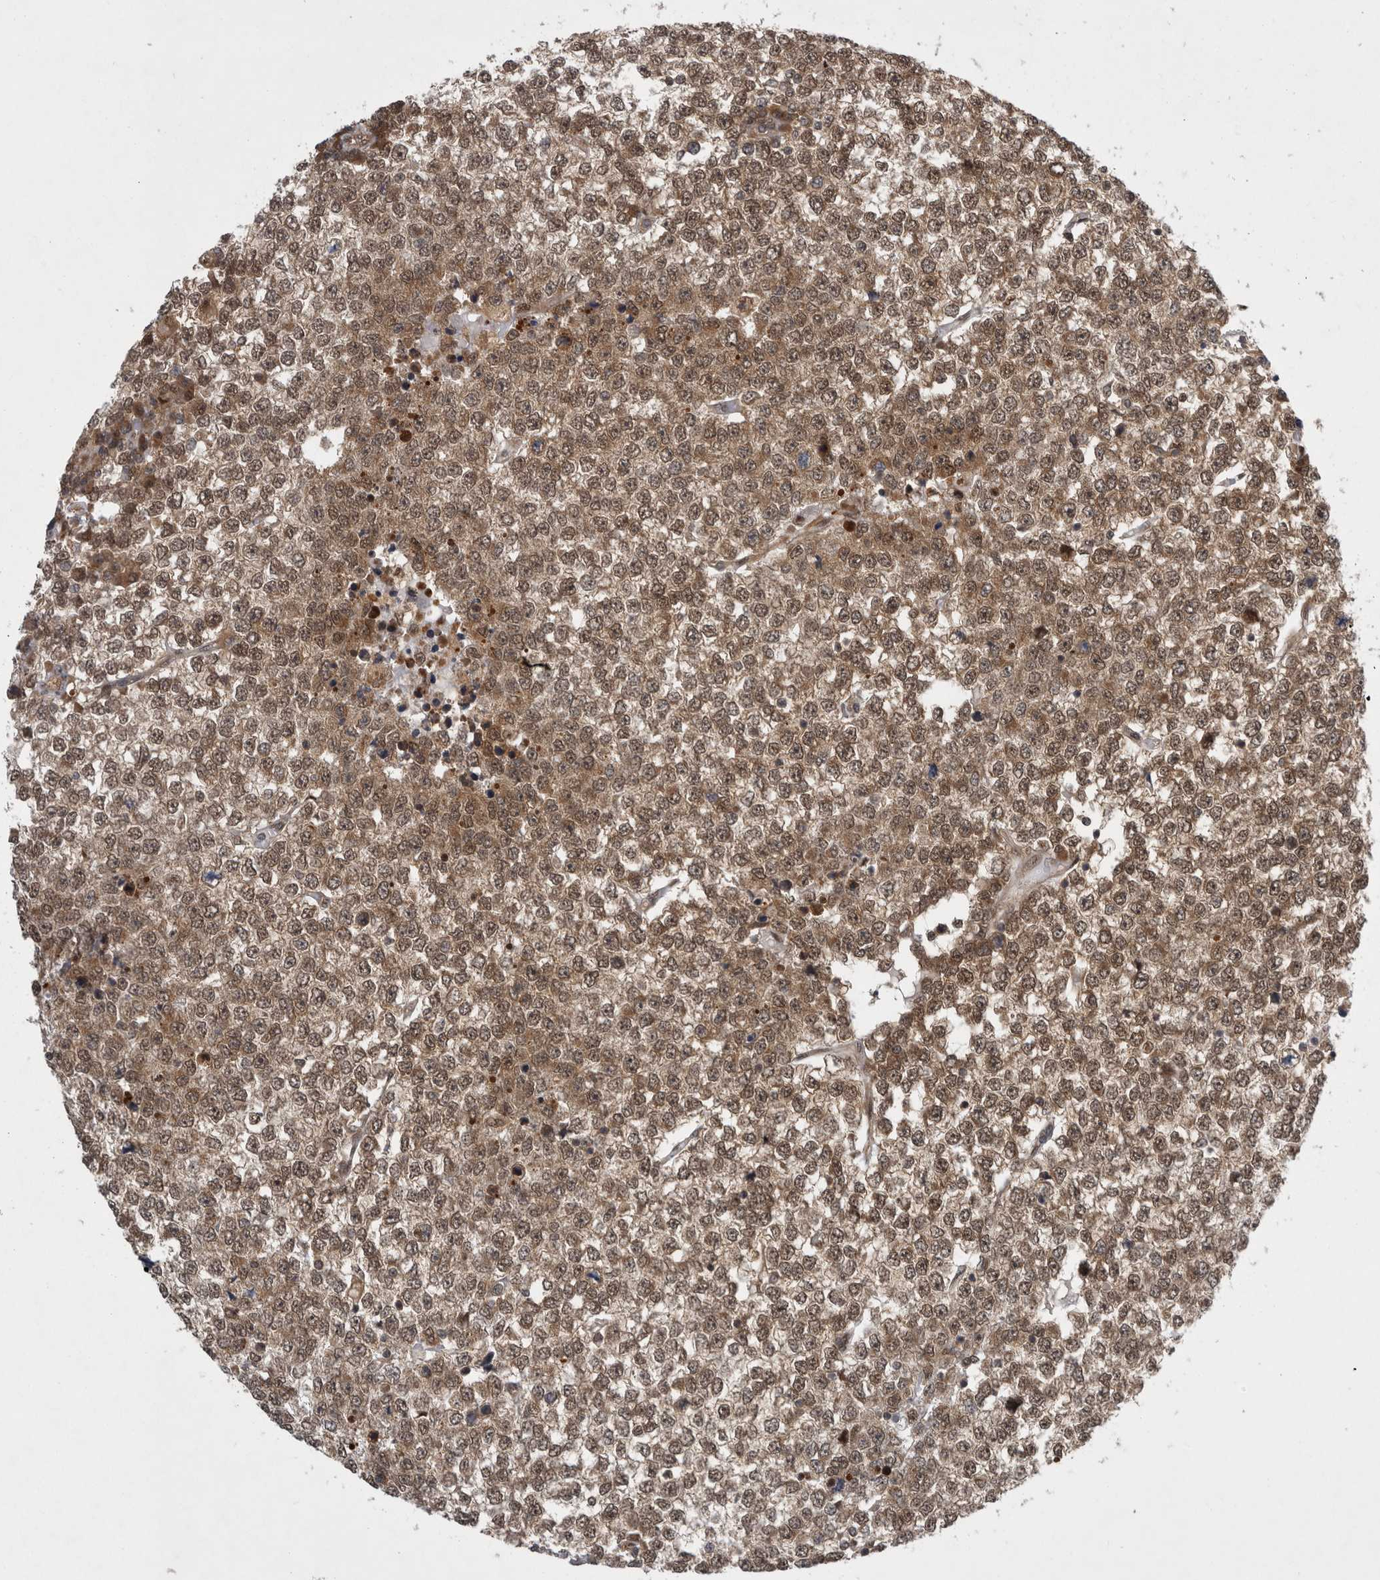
{"staining": {"intensity": "moderate", "quantity": ">75%", "location": "cytoplasmic/membranous,nuclear"}, "tissue": "testis cancer", "cell_type": "Tumor cells", "image_type": "cancer", "snomed": [{"axis": "morphology", "description": "Seminoma, NOS"}, {"axis": "topography", "description": "Testis"}], "caption": "An immunohistochemistry histopathology image of neoplastic tissue is shown. Protein staining in brown highlights moderate cytoplasmic/membranous and nuclear positivity in seminoma (testis) within tumor cells. (DAB IHC with brightfield microscopy, high magnification).", "gene": "PSMB2", "patient": {"sex": "male", "age": 65}}